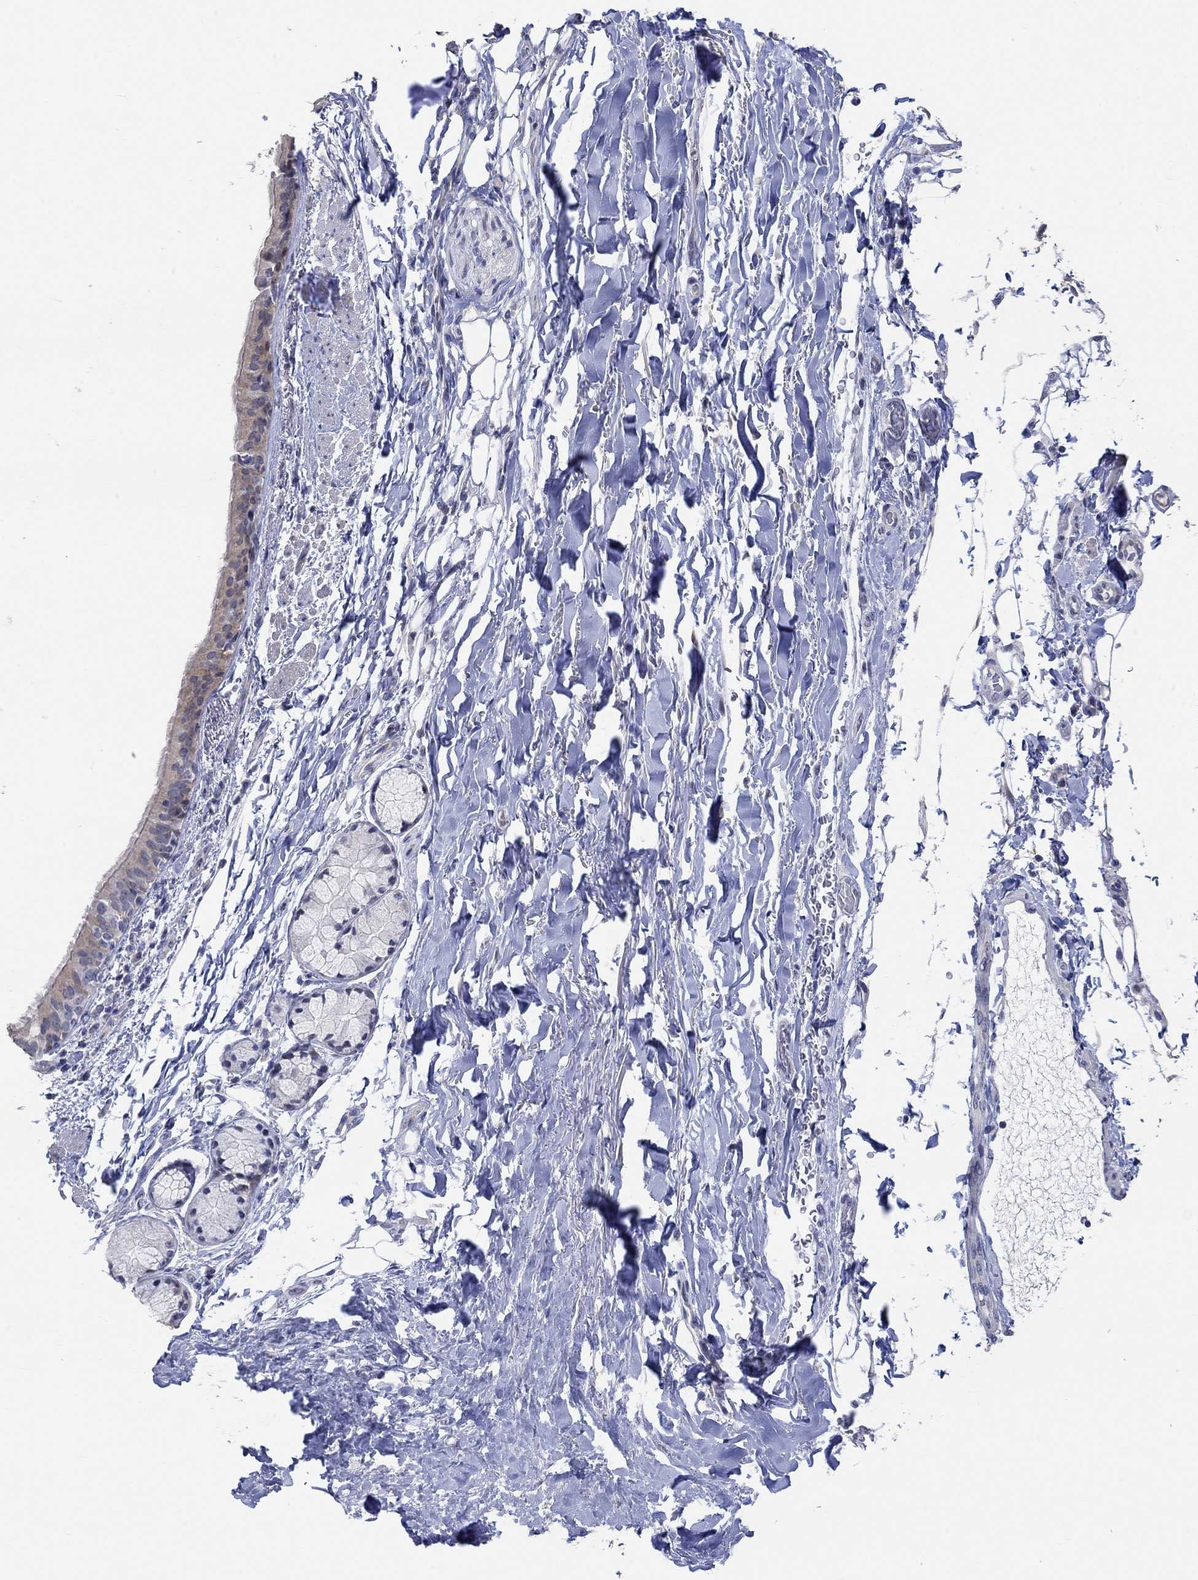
{"staining": {"intensity": "weak", "quantity": "<25%", "location": "cytoplasmic/membranous"}, "tissue": "bronchus", "cell_type": "Respiratory epithelial cells", "image_type": "normal", "snomed": [{"axis": "morphology", "description": "Normal tissue, NOS"}, {"axis": "morphology", "description": "Squamous cell carcinoma, NOS"}, {"axis": "topography", "description": "Bronchus"}, {"axis": "topography", "description": "Lung"}], "caption": "High magnification brightfield microscopy of normal bronchus stained with DAB (brown) and counterstained with hematoxylin (blue): respiratory epithelial cells show no significant expression. (DAB (3,3'-diaminobenzidine) IHC with hematoxylin counter stain).", "gene": "PNMA5", "patient": {"sex": "male", "age": 69}}